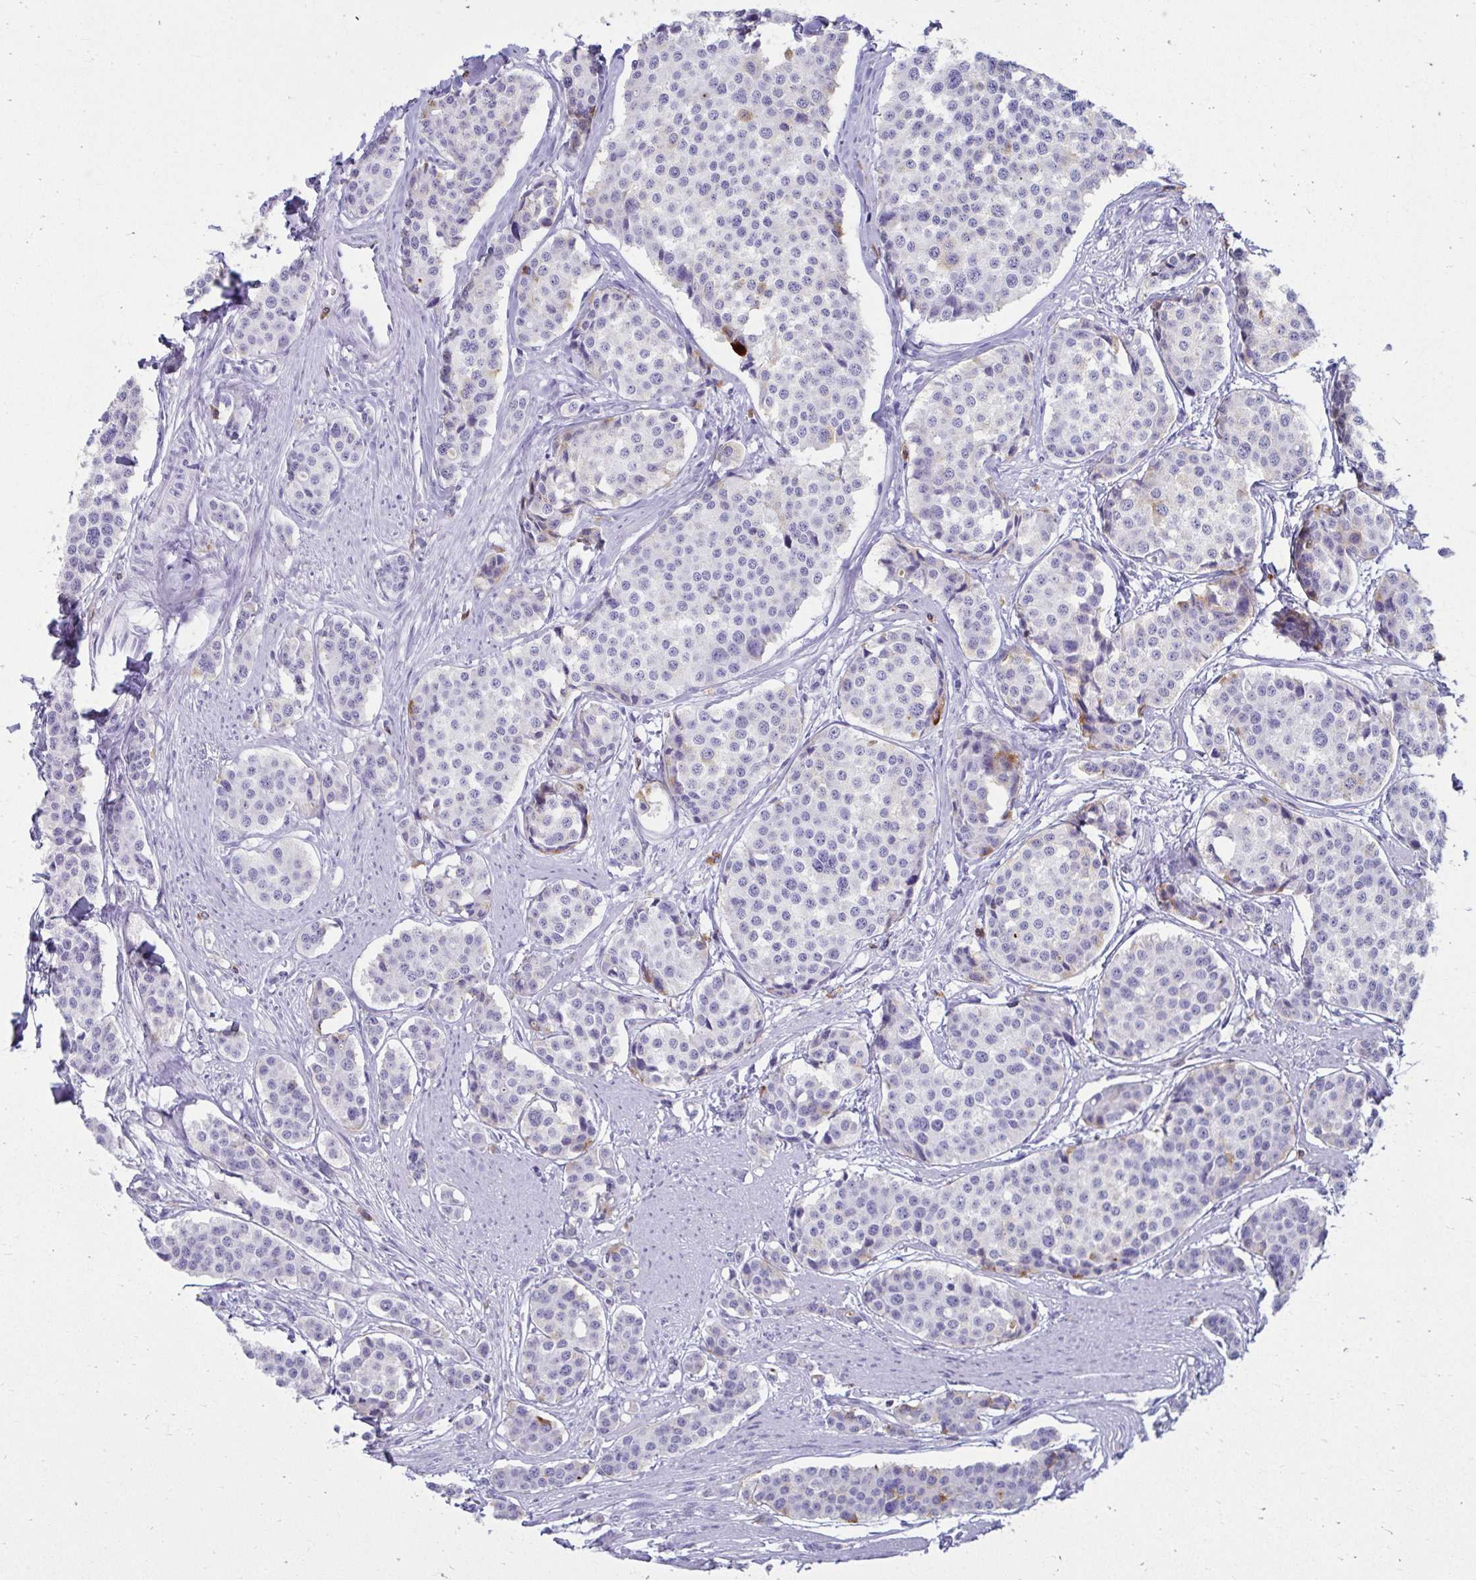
{"staining": {"intensity": "negative", "quantity": "none", "location": "none"}, "tissue": "carcinoid", "cell_type": "Tumor cells", "image_type": "cancer", "snomed": [{"axis": "morphology", "description": "Carcinoid, malignant, NOS"}, {"axis": "topography", "description": "Small intestine"}], "caption": "An IHC histopathology image of carcinoid is shown. There is no staining in tumor cells of carcinoid. The staining is performed using DAB brown chromogen with nuclei counter-stained in using hematoxylin.", "gene": "ATP4B", "patient": {"sex": "male", "age": 60}}